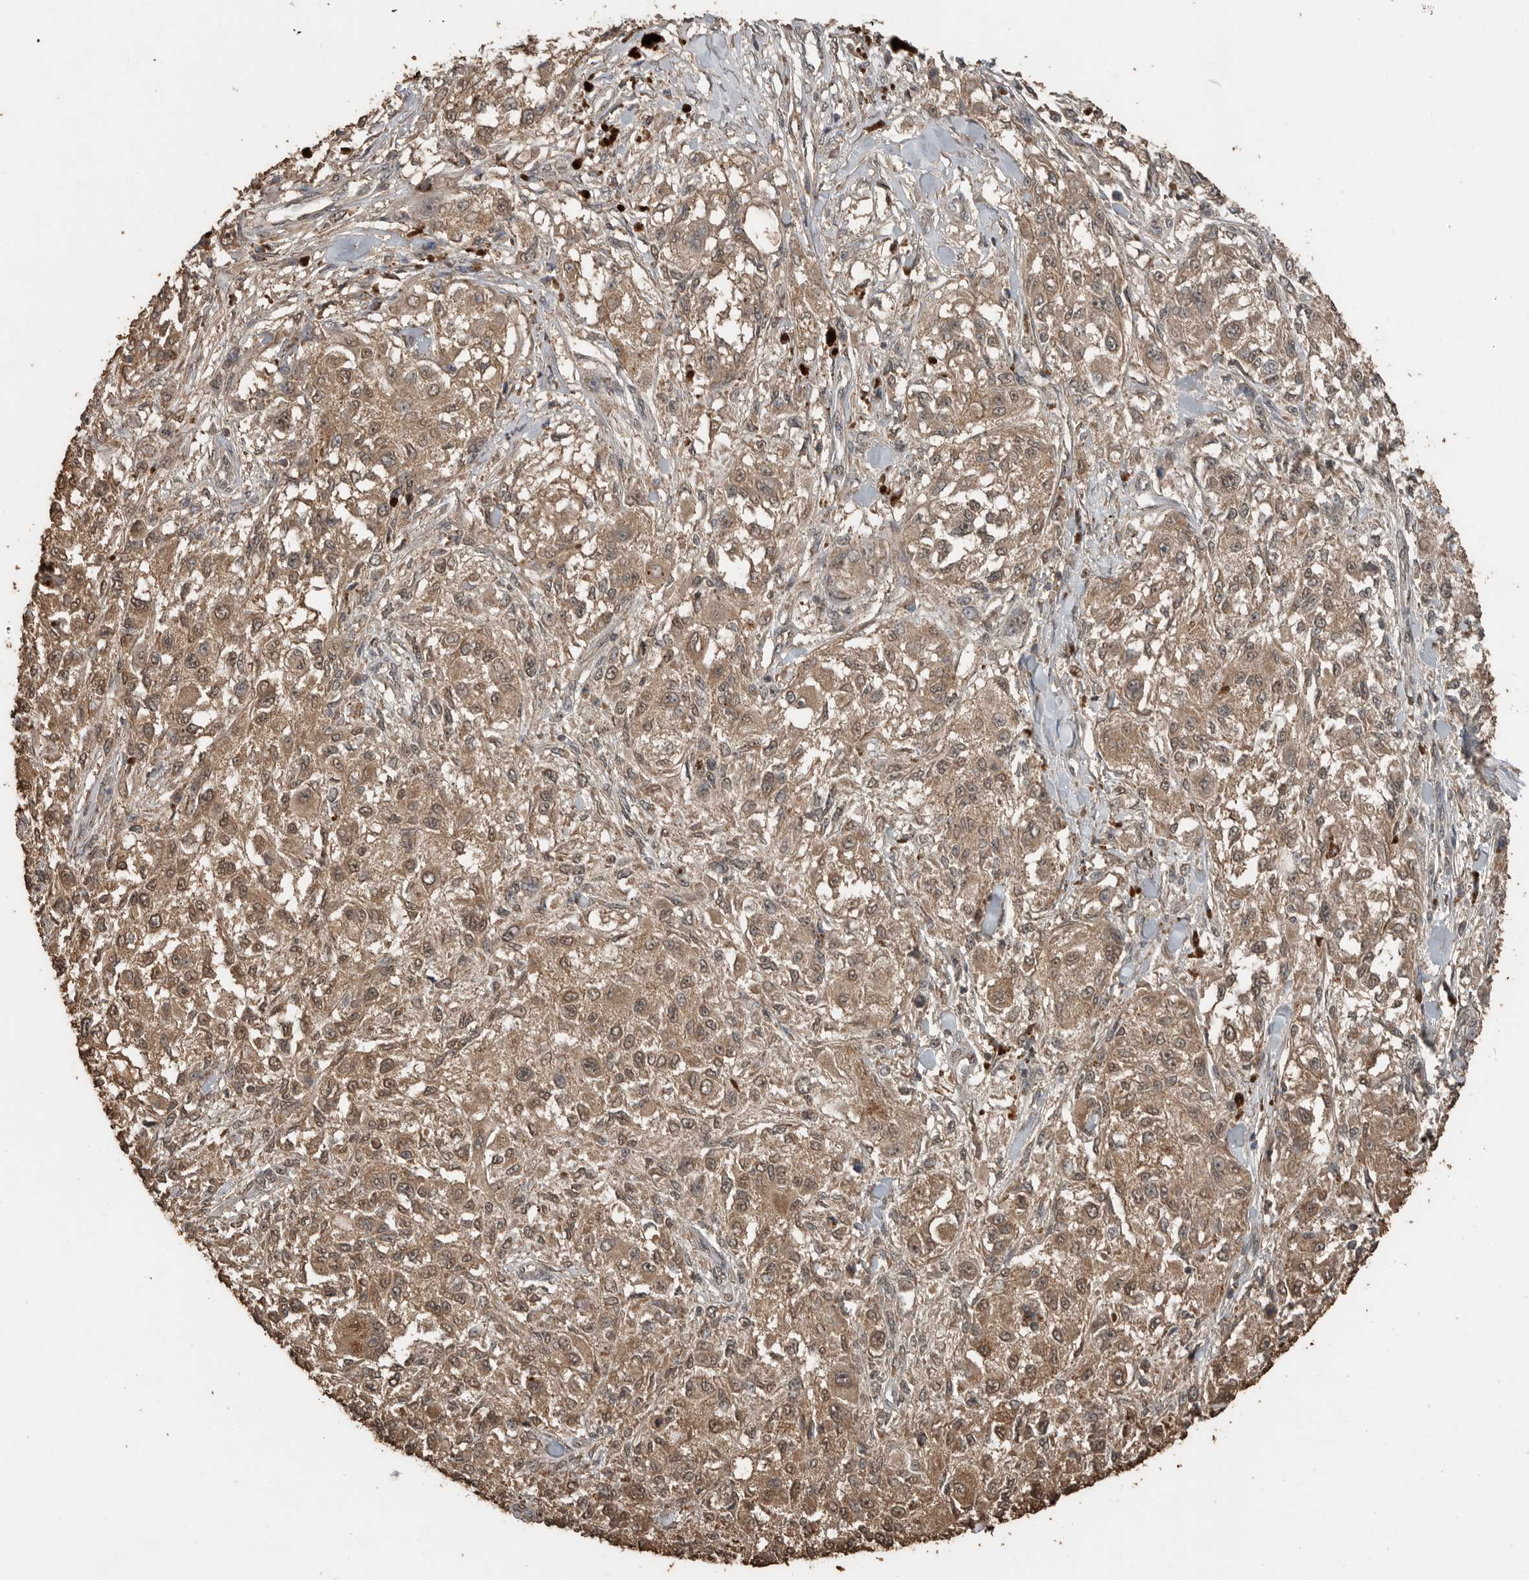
{"staining": {"intensity": "weak", "quantity": ">75%", "location": "cytoplasmic/membranous,nuclear"}, "tissue": "melanoma", "cell_type": "Tumor cells", "image_type": "cancer", "snomed": [{"axis": "morphology", "description": "Necrosis, NOS"}, {"axis": "morphology", "description": "Malignant melanoma, NOS"}, {"axis": "topography", "description": "Skin"}], "caption": "This is an image of IHC staining of malignant melanoma, which shows weak staining in the cytoplasmic/membranous and nuclear of tumor cells.", "gene": "BLZF1", "patient": {"sex": "female", "age": 87}}